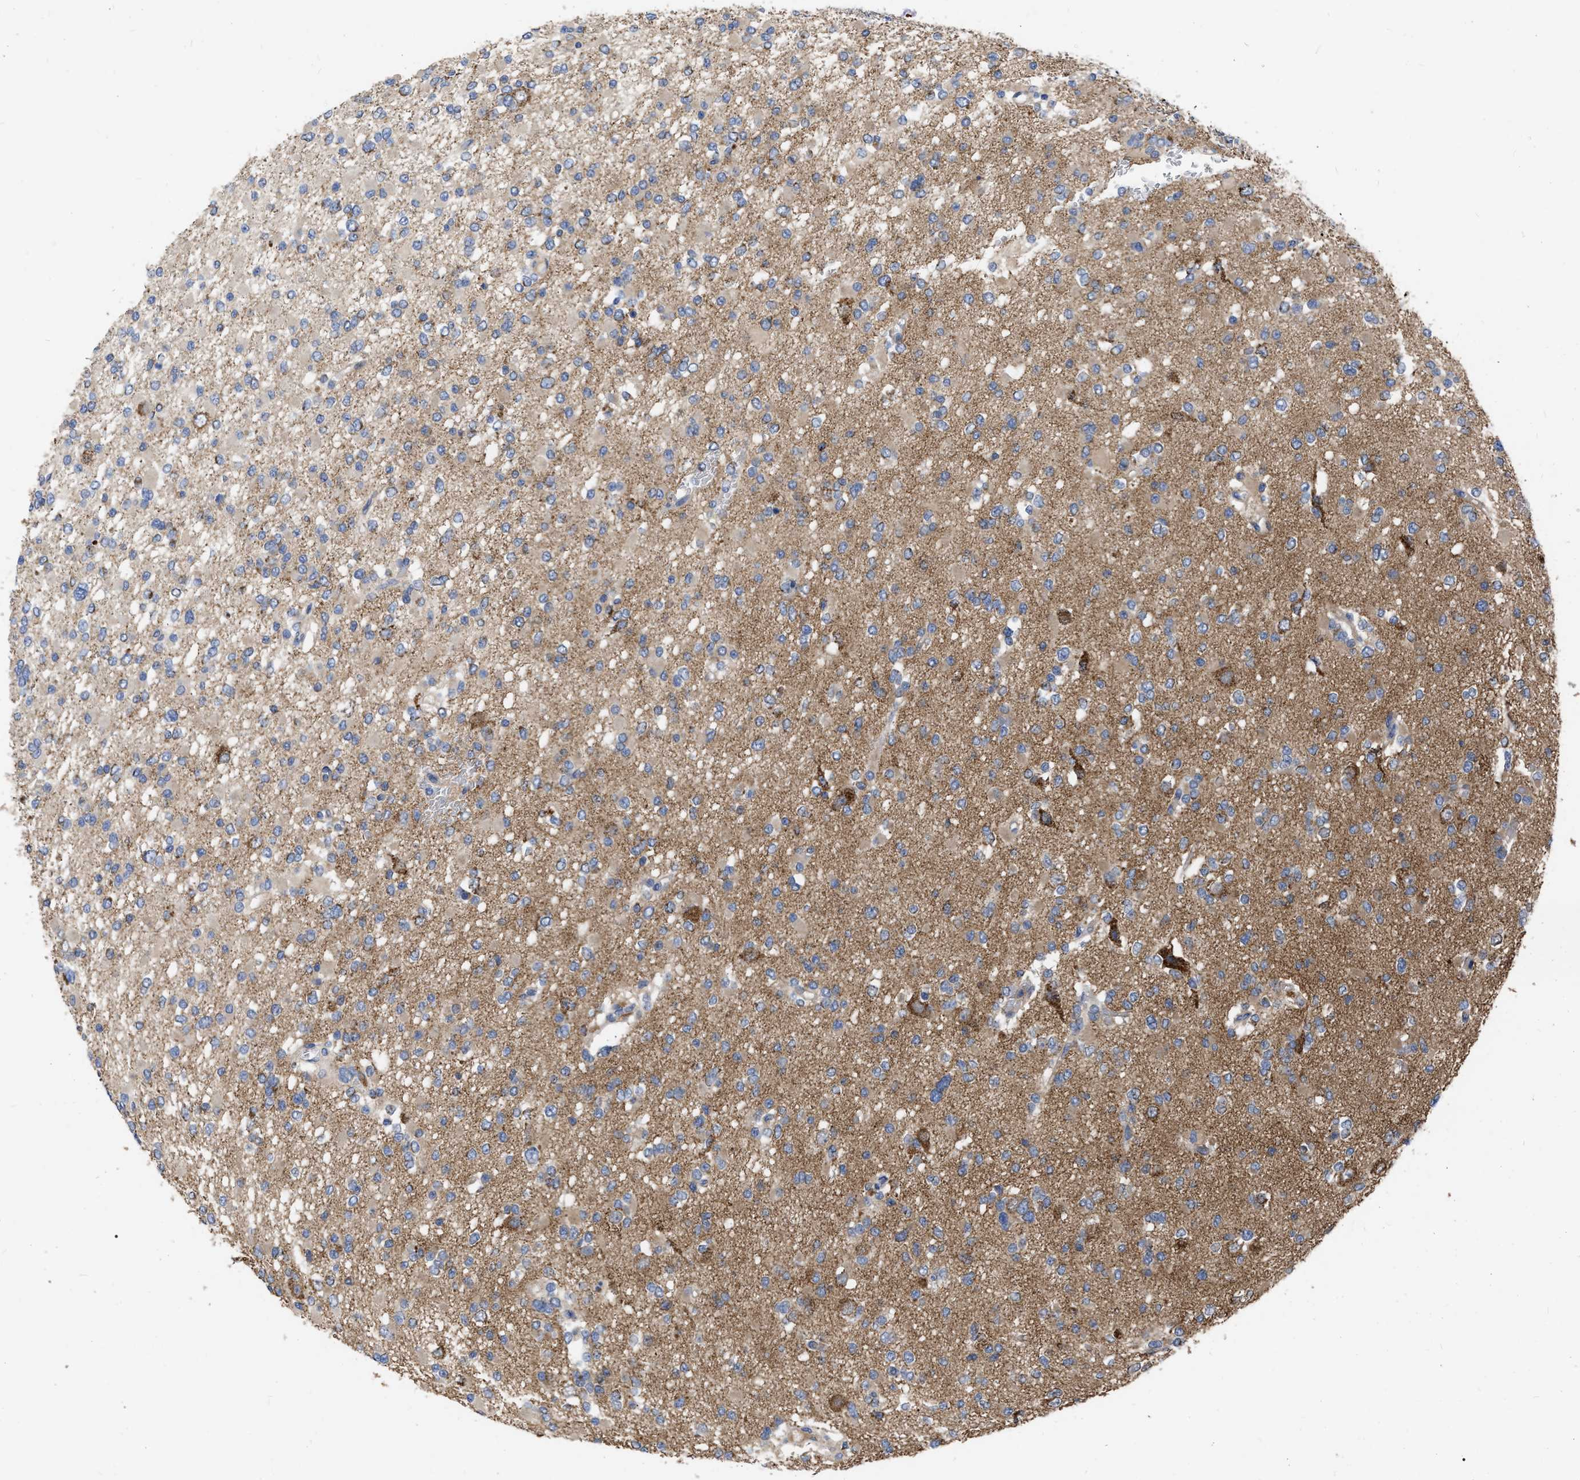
{"staining": {"intensity": "moderate", "quantity": "25%-75%", "location": "cytoplasmic/membranous"}, "tissue": "glioma", "cell_type": "Tumor cells", "image_type": "cancer", "snomed": [{"axis": "morphology", "description": "Glioma, malignant, Low grade"}, {"axis": "topography", "description": "Brain"}], "caption": "Human glioma stained with a protein marker exhibits moderate staining in tumor cells.", "gene": "CDKN2C", "patient": {"sex": "female", "age": 22}}